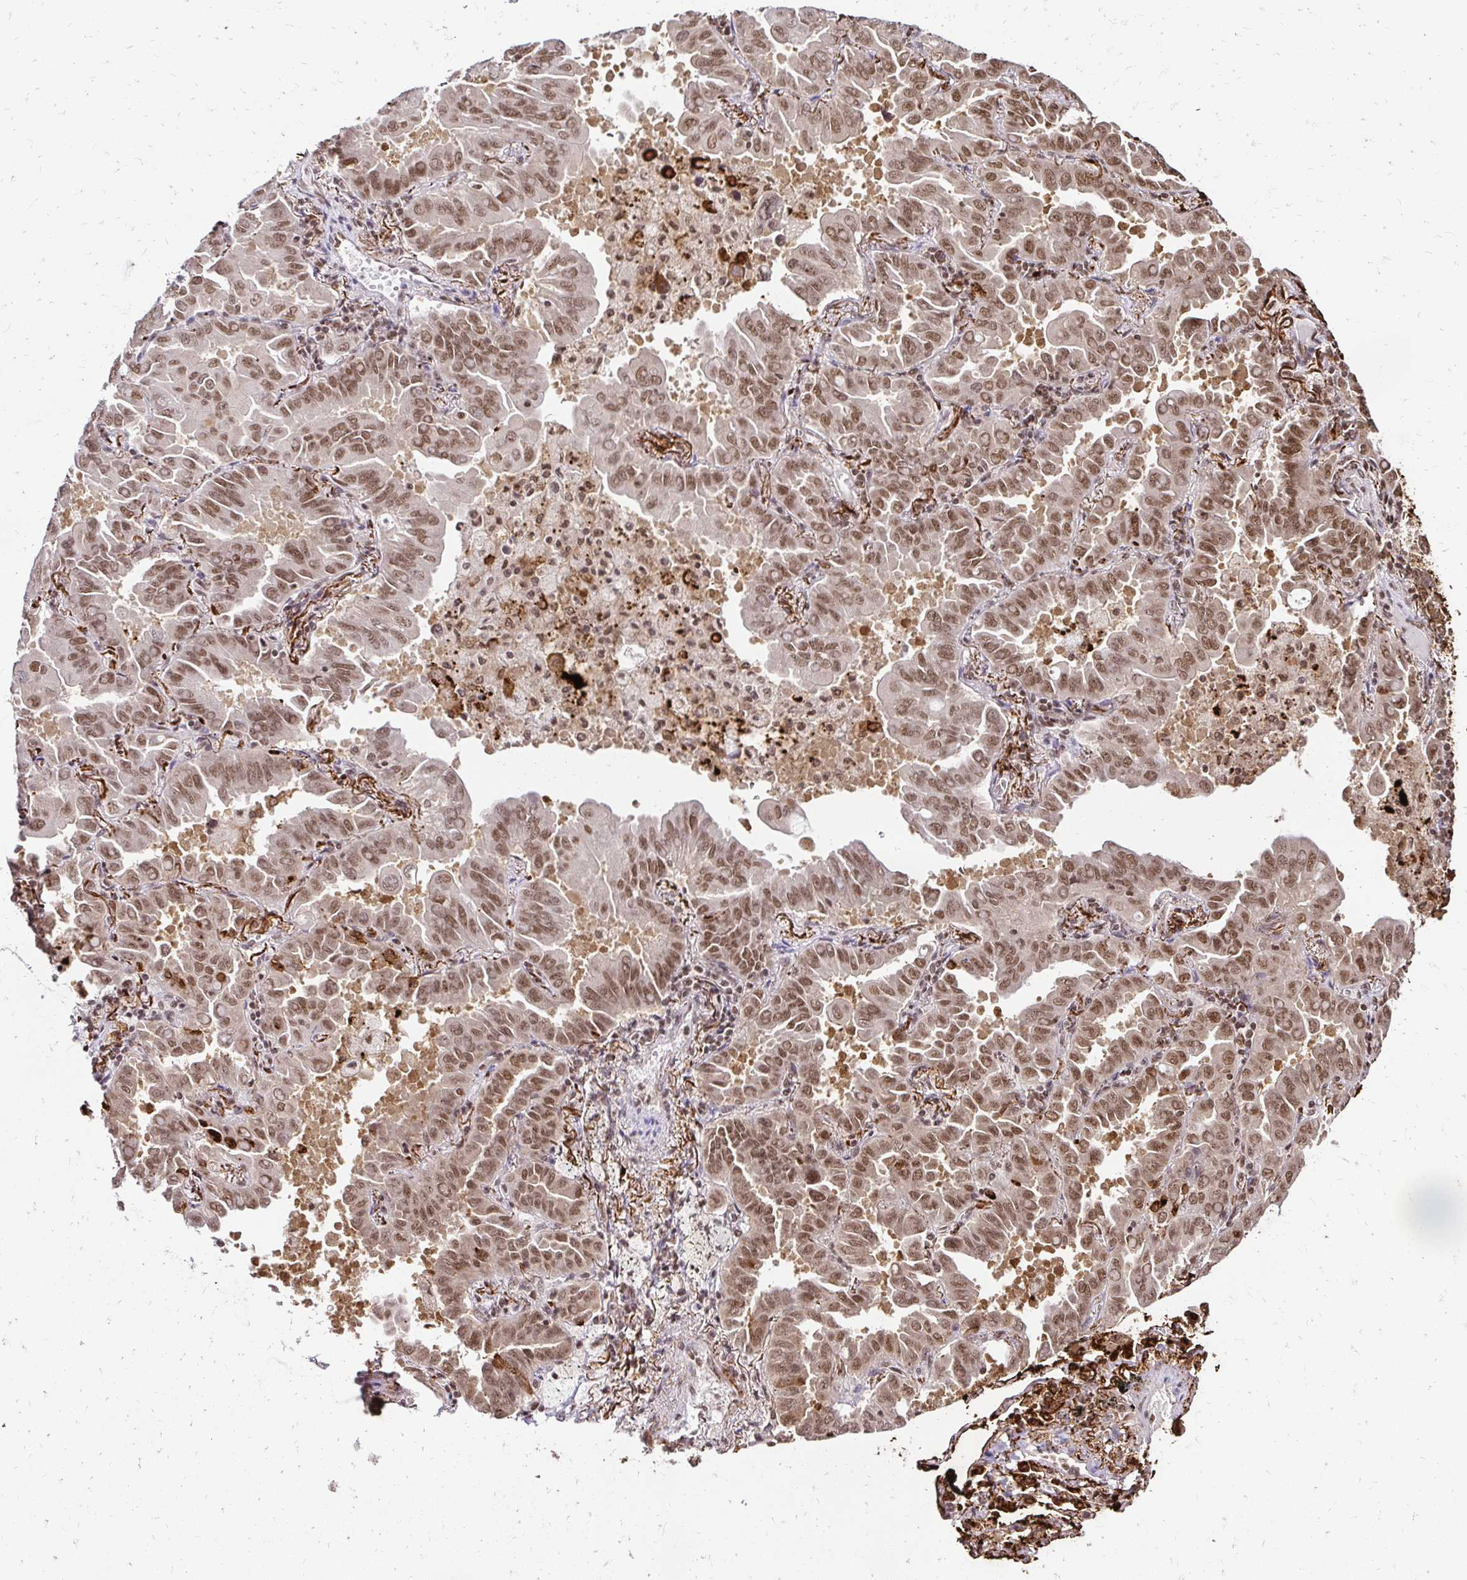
{"staining": {"intensity": "moderate", "quantity": ">75%", "location": "cytoplasmic/membranous,nuclear"}, "tissue": "lung cancer", "cell_type": "Tumor cells", "image_type": "cancer", "snomed": [{"axis": "morphology", "description": "Adenocarcinoma, NOS"}, {"axis": "topography", "description": "Lung"}], "caption": "This photomicrograph reveals immunohistochemistry (IHC) staining of lung cancer, with medium moderate cytoplasmic/membranous and nuclear staining in about >75% of tumor cells.", "gene": "GLYR1", "patient": {"sex": "male", "age": 64}}